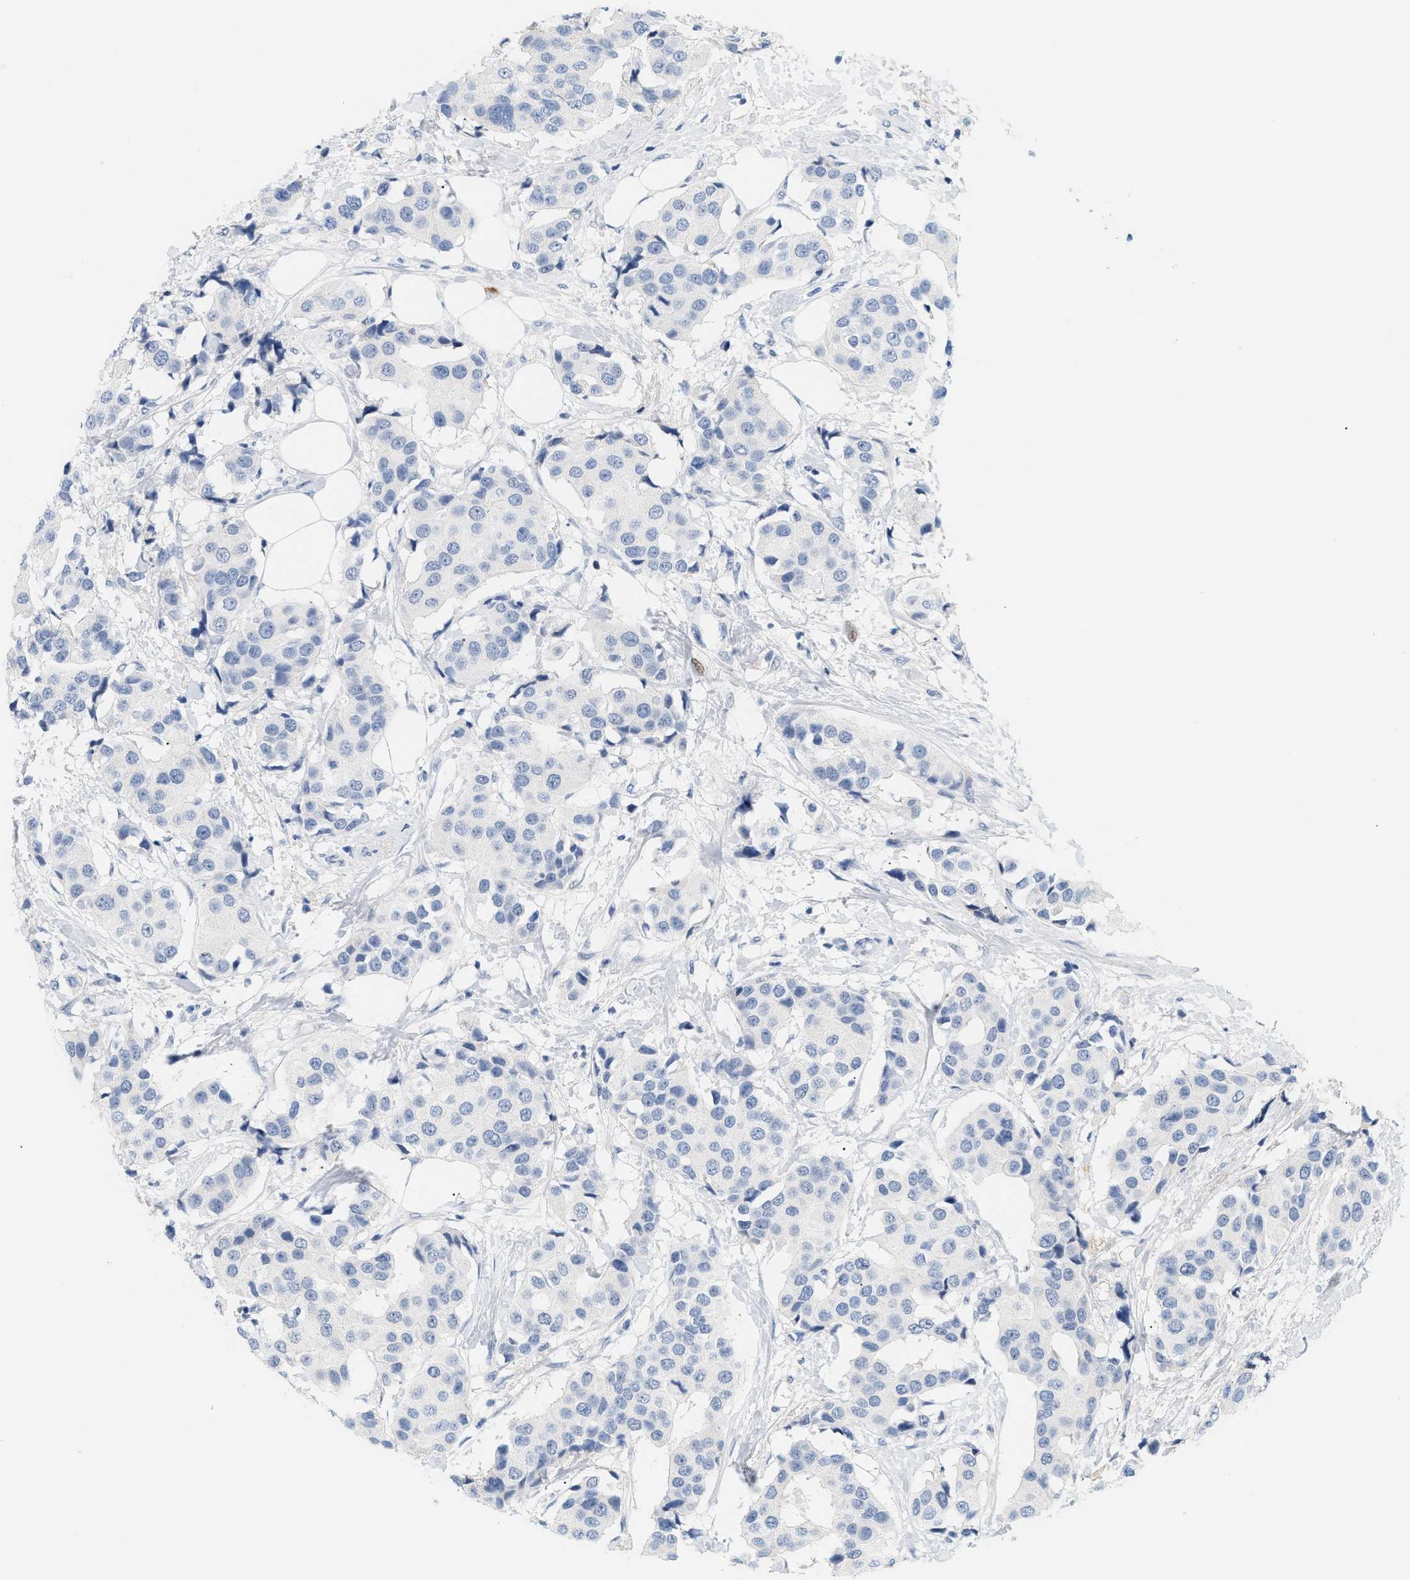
{"staining": {"intensity": "negative", "quantity": "none", "location": "none"}, "tissue": "breast cancer", "cell_type": "Tumor cells", "image_type": "cancer", "snomed": [{"axis": "morphology", "description": "Normal tissue, NOS"}, {"axis": "morphology", "description": "Duct carcinoma"}, {"axis": "topography", "description": "Breast"}], "caption": "DAB immunohistochemical staining of human breast cancer (infiltrating ductal carcinoma) exhibits no significant positivity in tumor cells.", "gene": "CFH", "patient": {"sex": "female", "age": 39}}